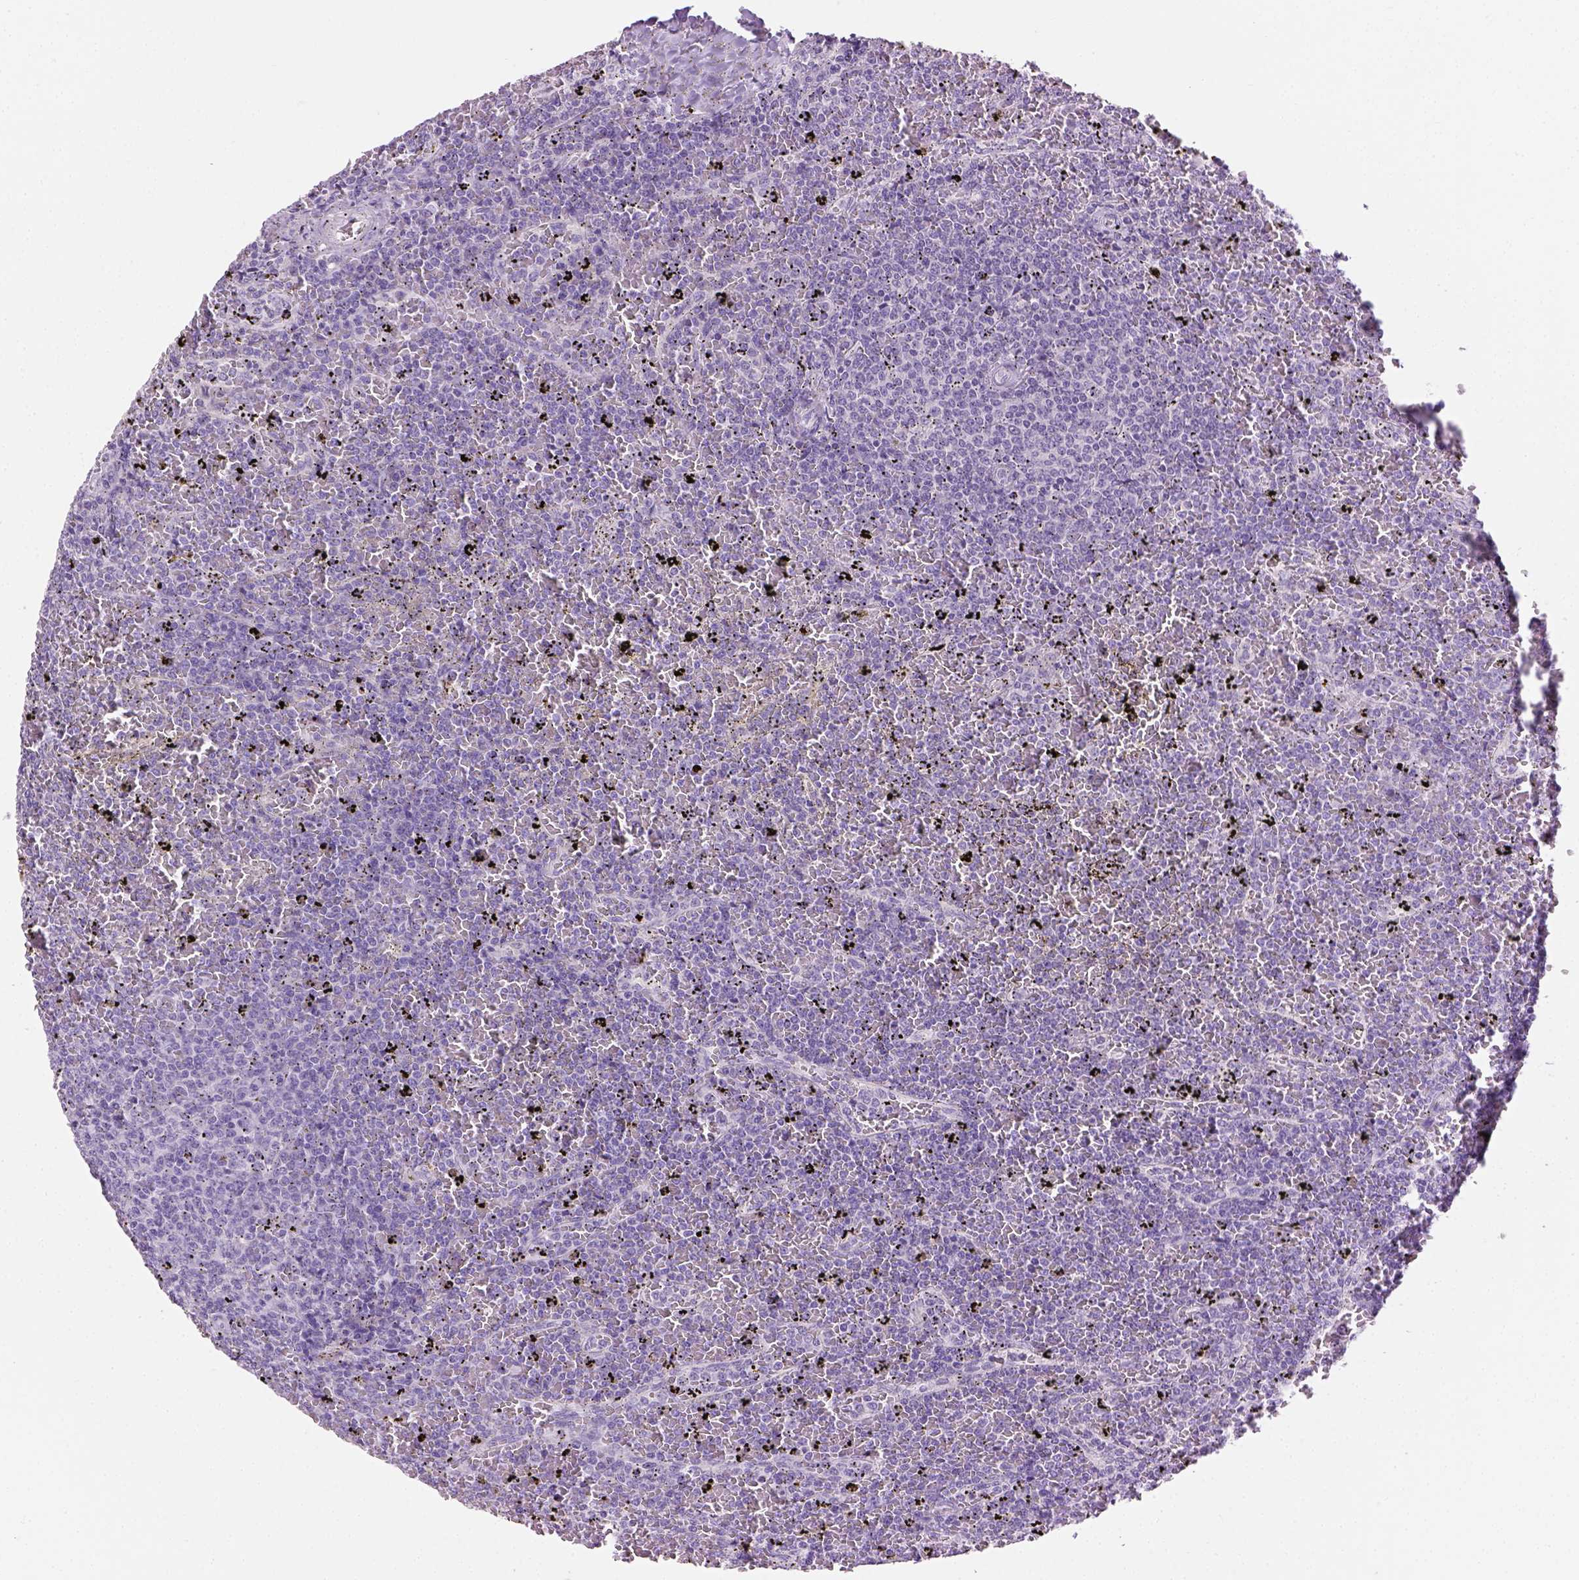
{"staining": {"intensity": "negative", "quantity": "none", "location": "none"}, "tissue": "lymphoma", "cell_type": "Tumor cells", "image_type": "cancer", "snomed": [{"axis": "morphology", "description": "Malignant lymphoma, non-Hodgkin's type, Low grade"}, {"axis": "topography", "description": "Spleen"}], "caption": "DAB (3,3'-diaminobenzidine) immunohistochemical staining of human lymphoma displays no significant staining in tumor cells. The staining was performed using DAB to visualize the protein expression in brown, while the nuclei were stained in blue with hematoxylin (Magnification: 20x).", "gene": "CYP24A1", "patient": {"sex": "female", "age": 77}}